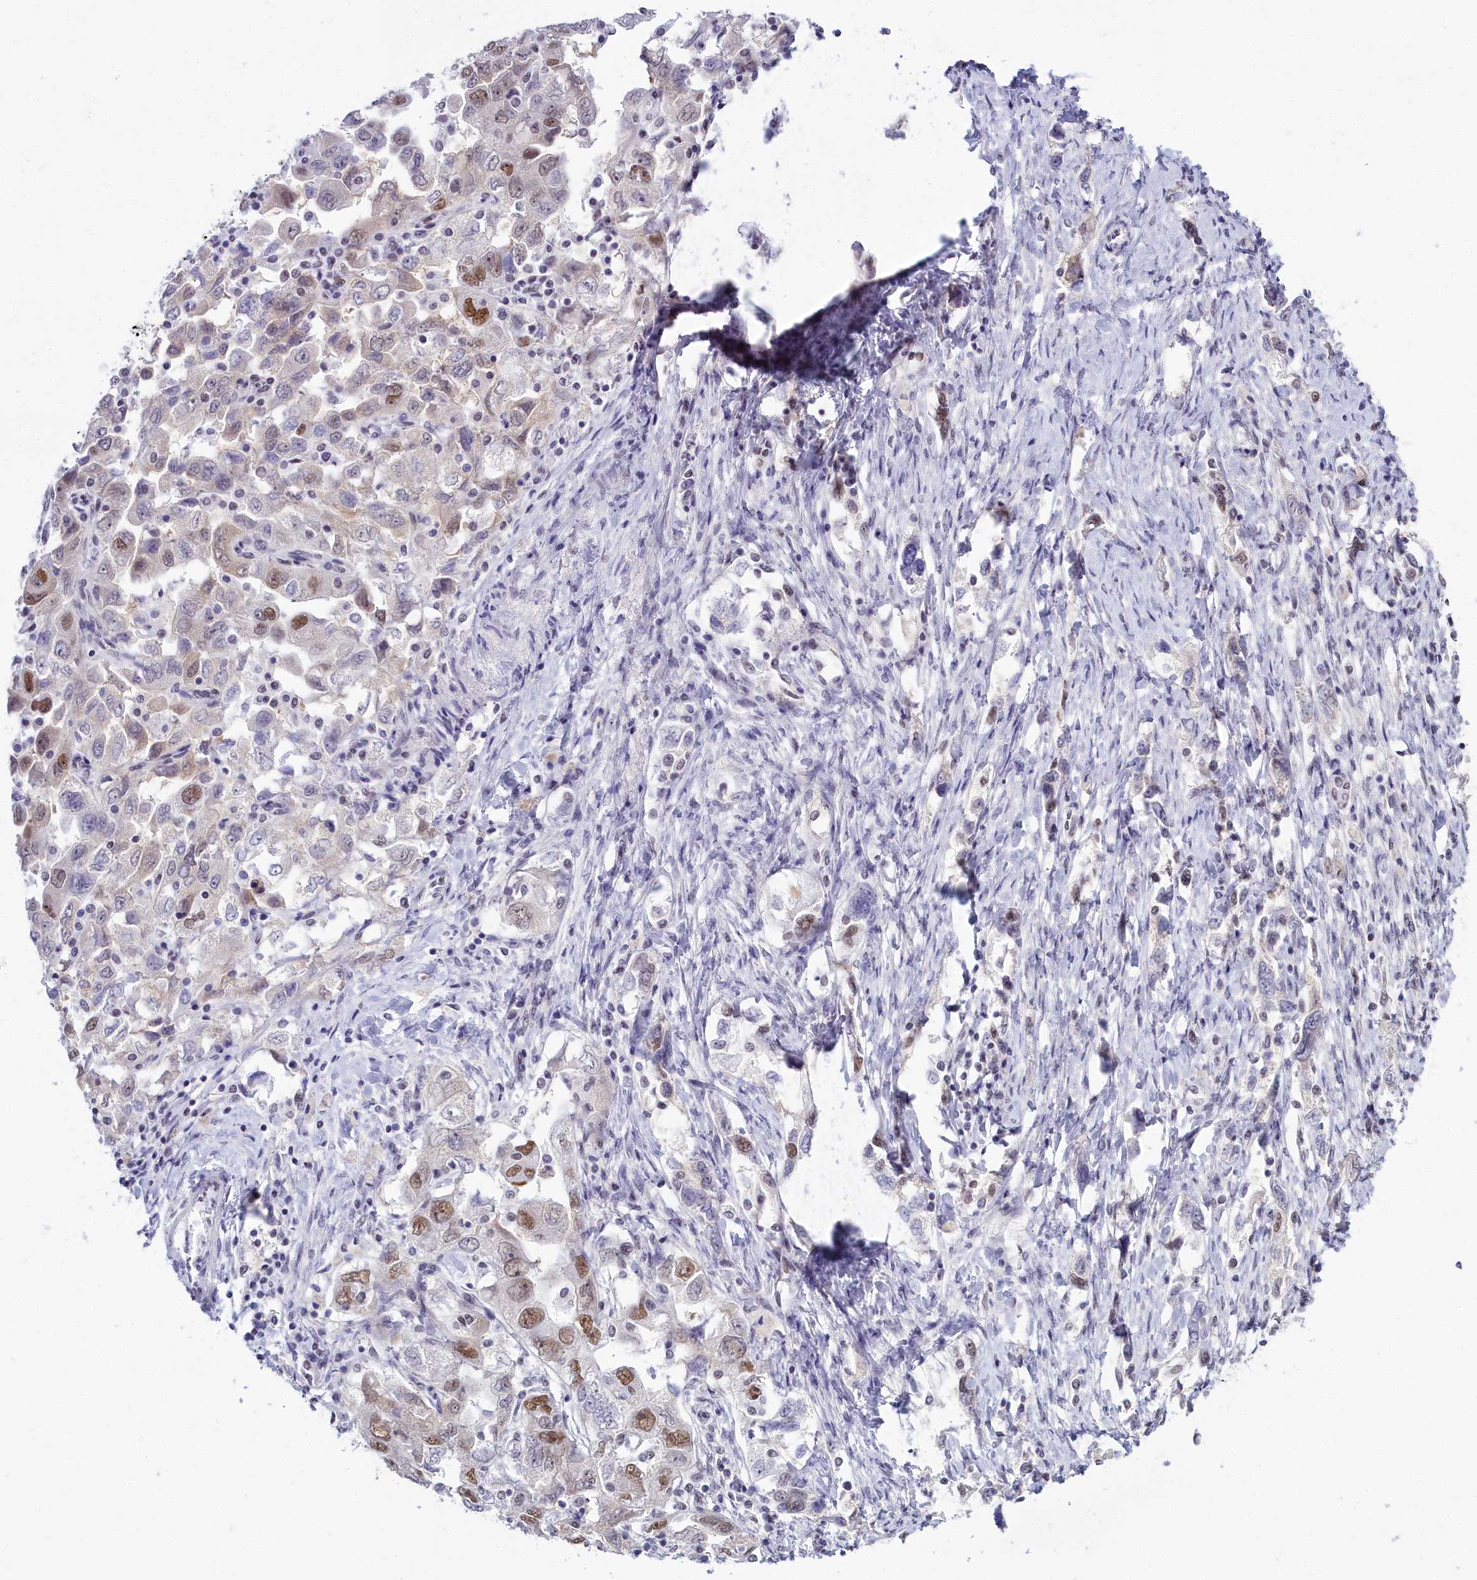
{"staining": {"intensity": "moderate", "quantity": "<25%", "location": "nuclear"}, "tissue": "ovarian cancer", "cell_type": "Tumor cells", "image_type": "cancer", "snomed": [{"axis": "morphology", "description": "Carcinoma, NOS"}, {"axis": "morphology", "description": "Cystadenocarcinoma, serous, NOS"}, {"axis": "topography", "description": "Ovary"}], "caption": "There is low levels of moderate nuclear expression in tumor cells of ovarian serous cystadenocarcinoma, as demonstrated by immunohistochemical staining (brown color).", "gene": "RBM12", "patient": {"sex": "female", "age": 69}}